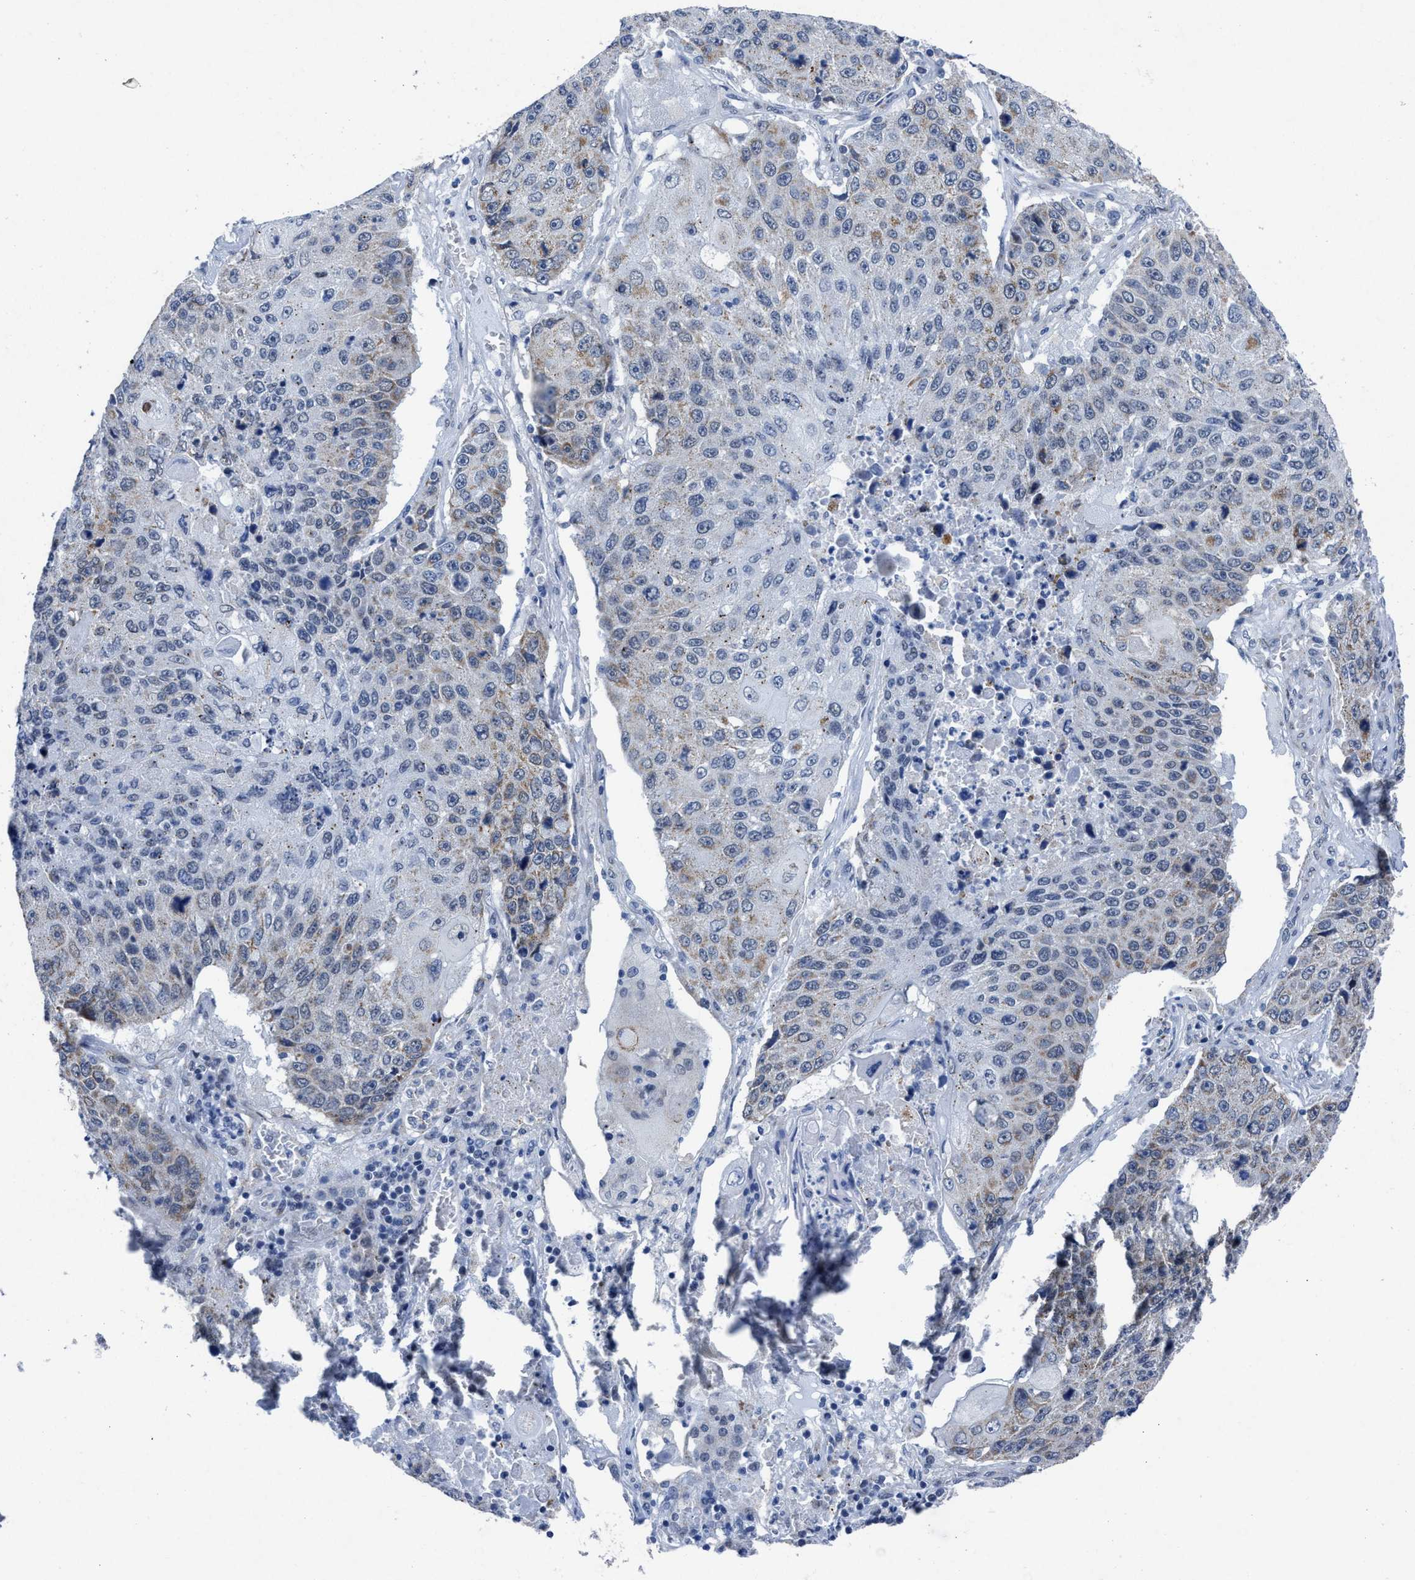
{"staining": {"intensity": "weak", "quantity": "25%-75%", "location": "cytoplasmic/membranous"}, "tissue": "lung cancer", "cell_type": "Tumor cells", "image_type": "cancer", "snomed": [{"axis": "morphology", "description": "Squamous cell carcinoma, NOS"}, {"axis": "topography", "description": "Lung"}], "caption": "Tumor cells display low levels of weak cytoplasmic/membranous staining in approximately 25%-75% of cells in squamous cell carcinoma (lung).", "gene": "ID3", "patient": {"sex": "male", "age": 61}}